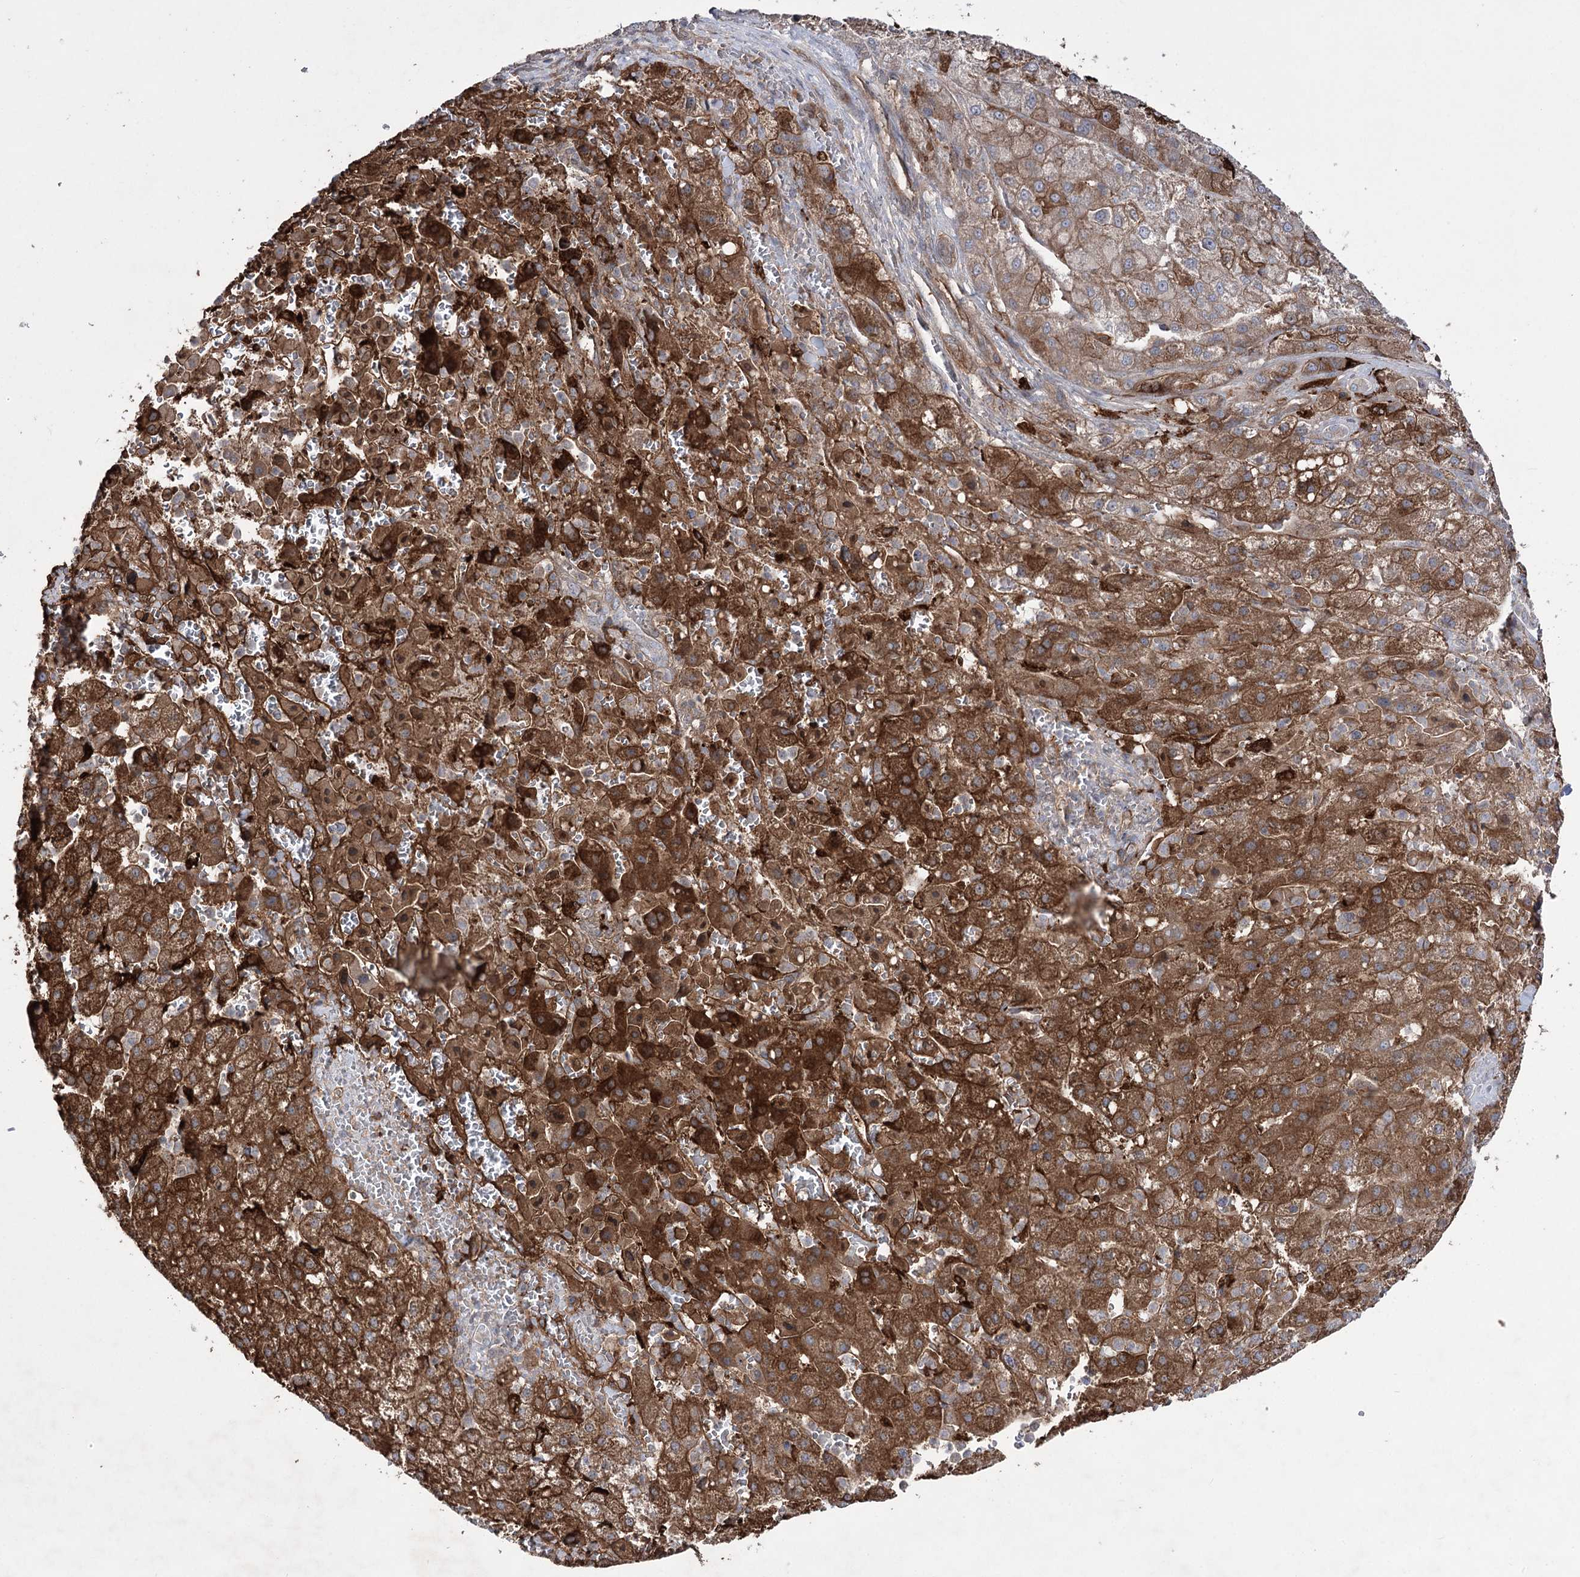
{"staining": {"intensity": "moderate", "quantity": ">75%", "location": "cytoplasmic/membranous"}, "tissue": "liver cancer", "cell_type": "Tumor cells", "image_type": "cancer", "snomed": [{"axis": "morphology", "description": "Carcinoma, Hepatocellular, NOS"}, {"axis": "topography", "description": "Liver"}], "caption": "High-magnification brightfield microscopy of hepatocellular carcinoma (liver) stained with DAB (3,3'-diaminobenzidine) (brown) and counterstained with hematoxylin (blue). tumor cells exhibit moderate cytoplasmic/membranous expression is seen in approximately>75% of cells. The staining was performed using DAB (3,3'-diaminobenzidine), with brown indicating positive protein expression. Nuclei are stained blue with hematoxylin.", "gene": "OTUD1", "patient": {"sex": "male", "age": 57}}